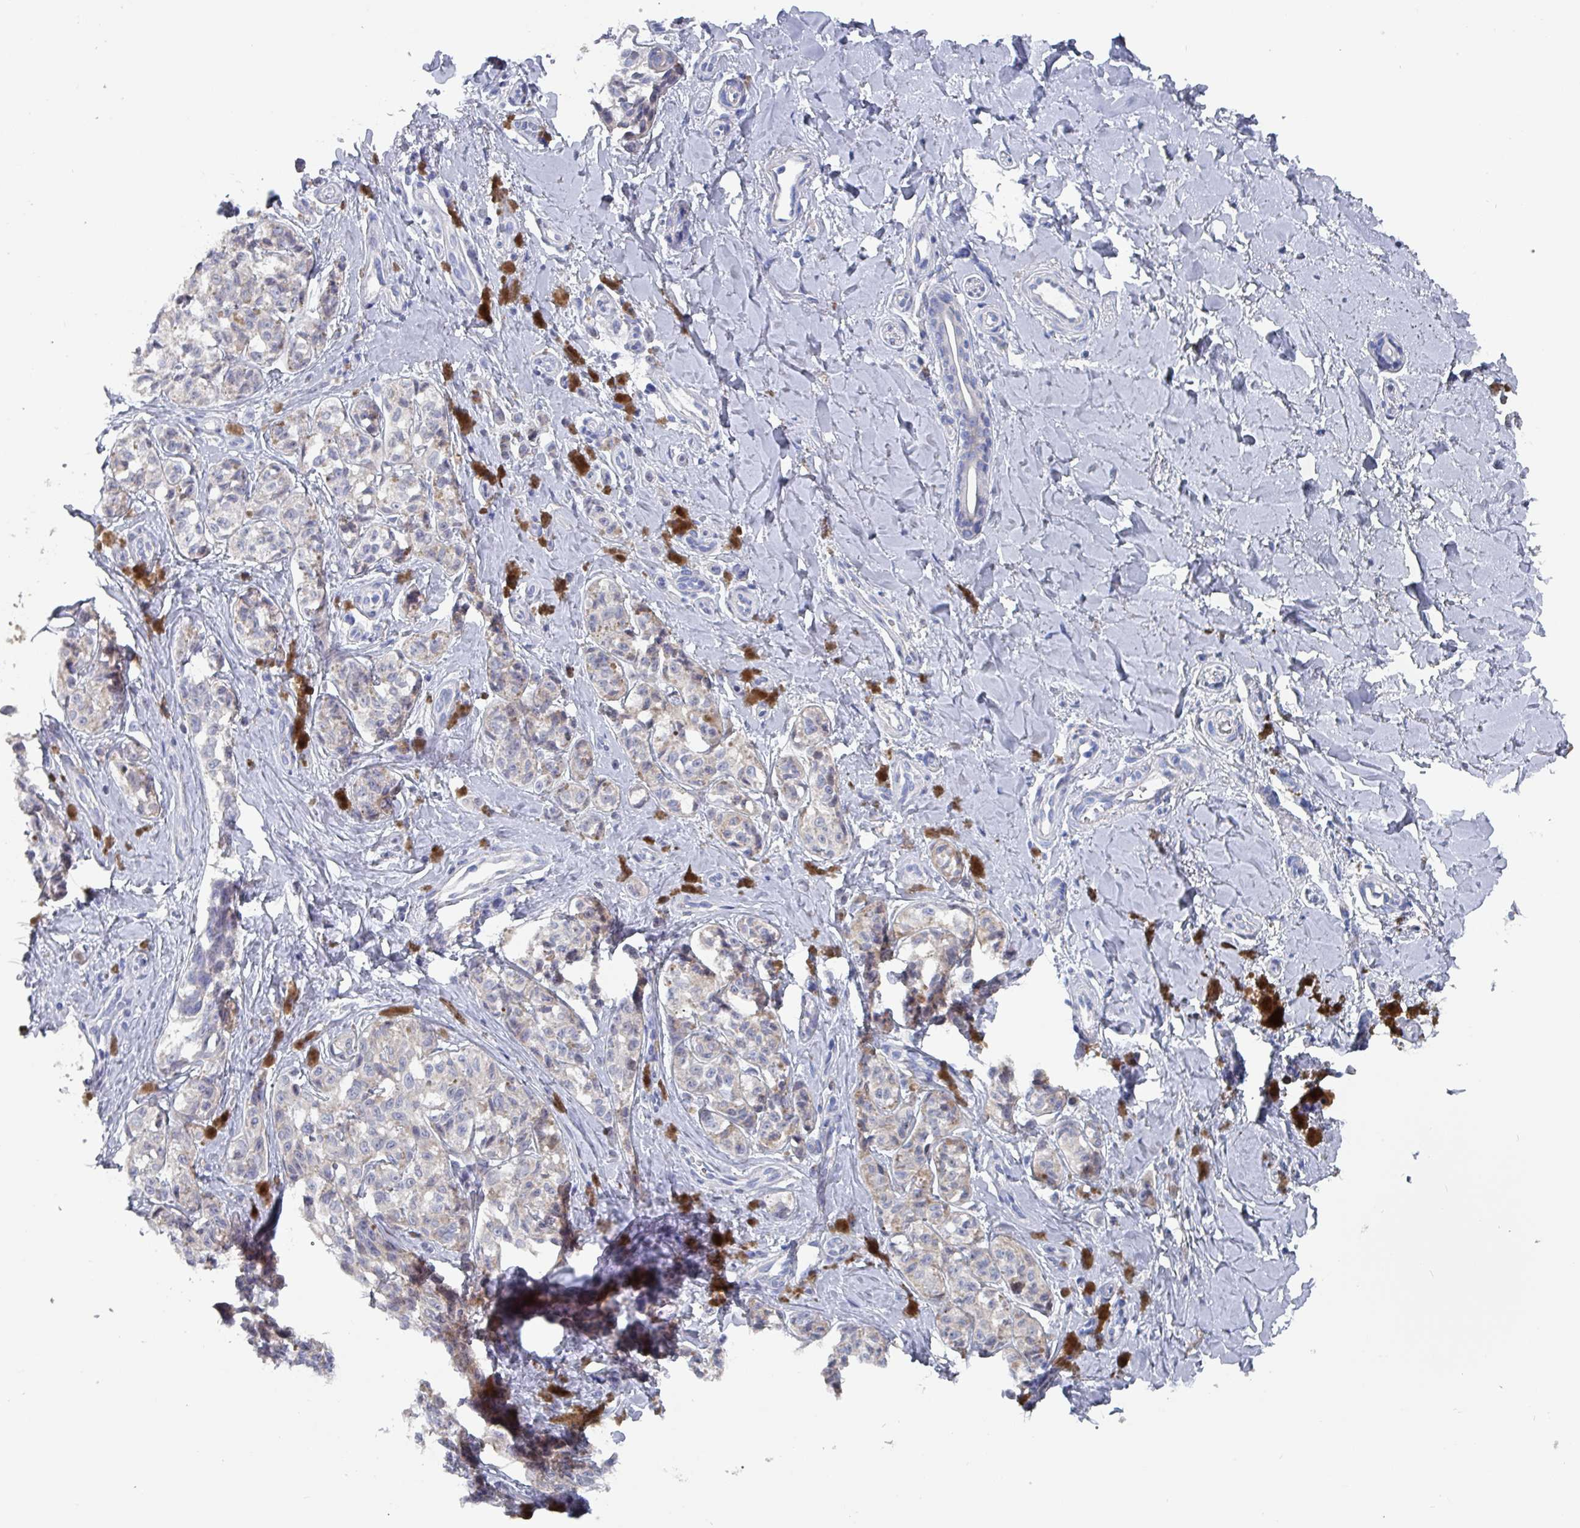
{"staining": {"intensity": "negative", "quantity": "none", "location": "none"}, "tissue": "melanoma", "cell_type": "Tumor cells", "image_type": "cancer", "snomed": [{"axis": "morphology", "description": "Malignant melanoma, NOS"}, {"axis": "topography", "description": "Skin"}], "caption": "The immunohistochemistry photomicrograph has no significant positivity in tumor cells of melanoma tissue.", "gene": "DRD5", "patient": {"sex": "female", "age": 65}}